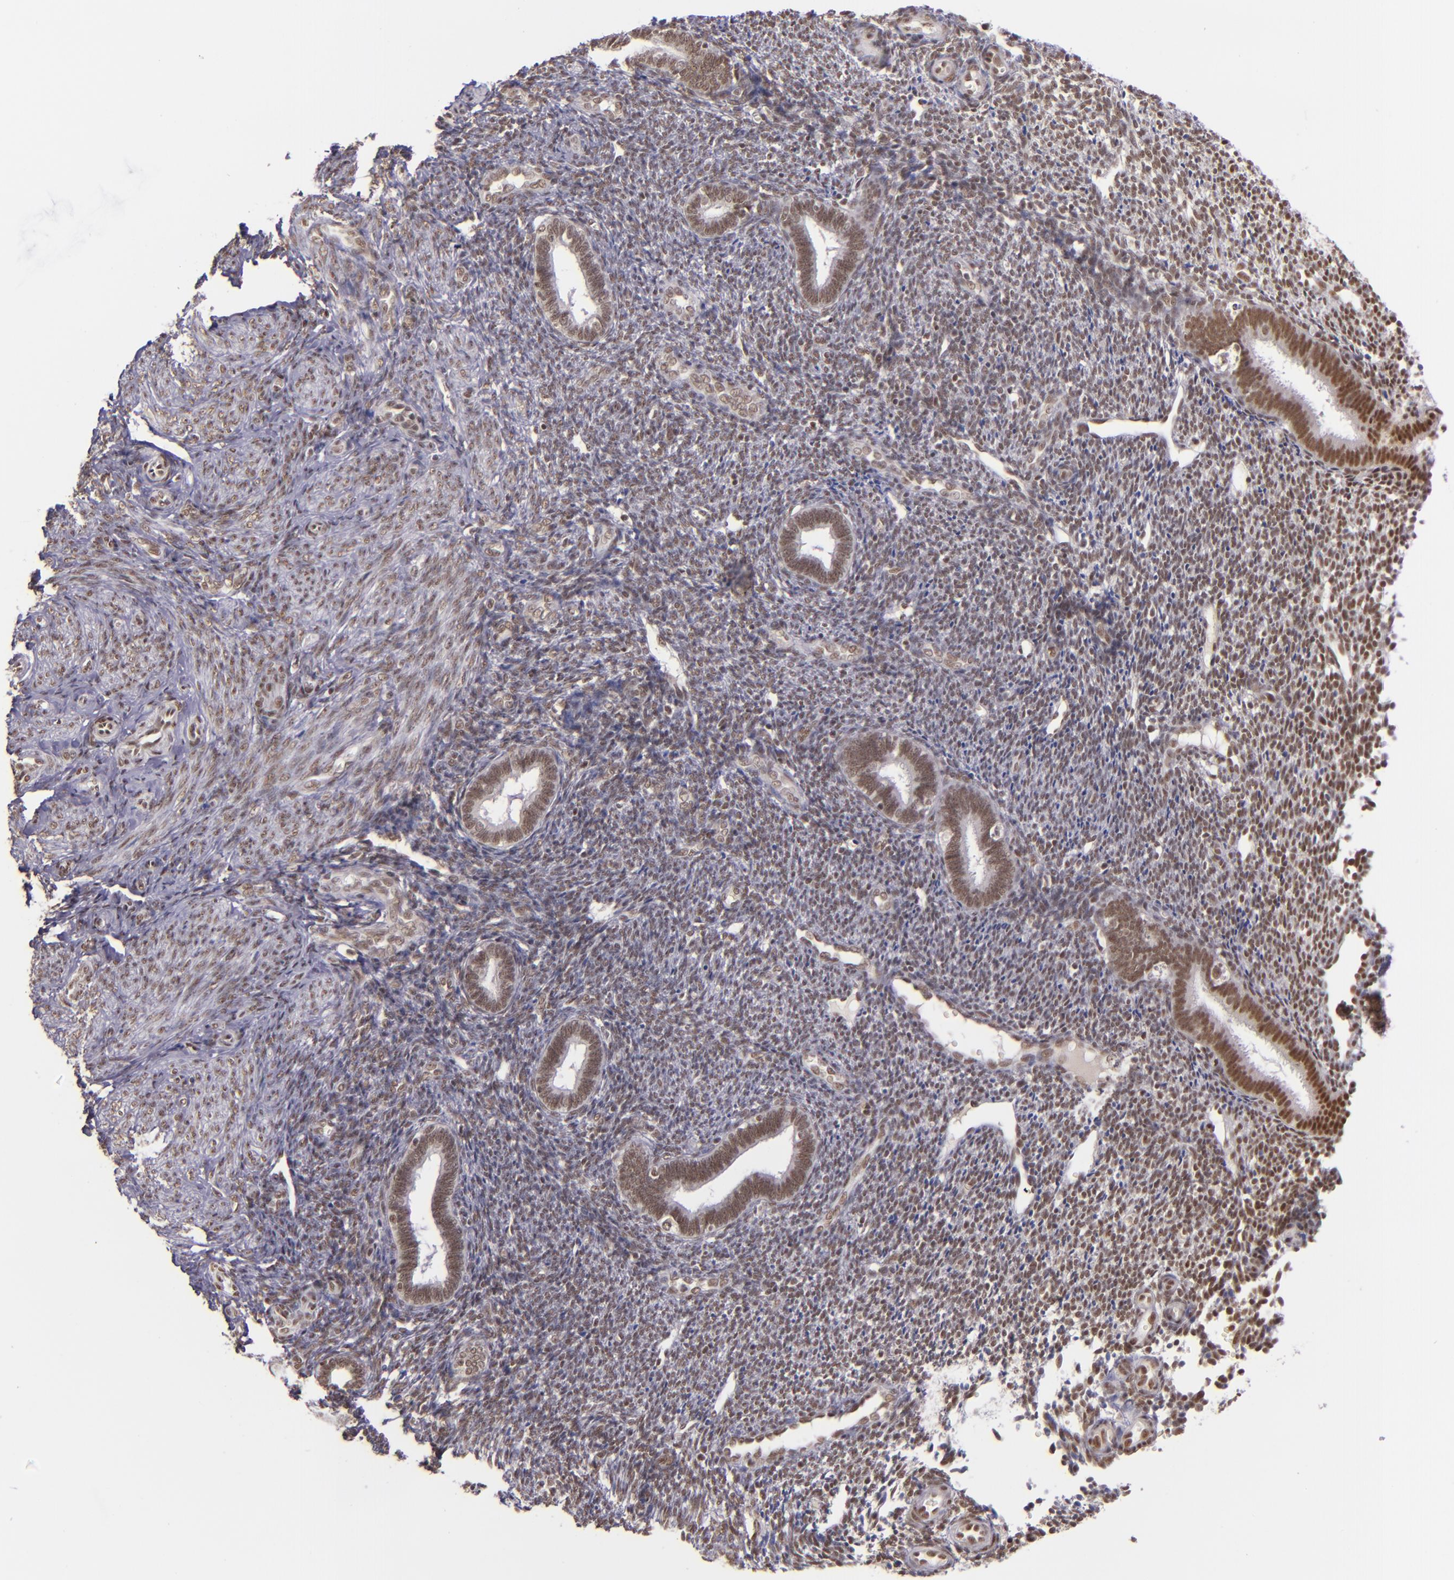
{"staining": {"intensity": "moderate", "quantity": ">75%", "location": "nuclear"}, "tissue": "endometrium", "cell_type": "Cells in endometrial stroma", "image_type": "normal", "snomed": [{"axis": "morphology", "description": "Normal tissue, NOS"}, {"axis": "topography", "description": "Endometrium"}], "caption": "Immunohistochemistry (IHC) (DAB) staining of normal endometrium demonstrates moderate nuclear protein expression in about >75% of cells in endometrial stroma.", "gene": "ZNF148", "patient": {"sex": "female", "age": 27}}